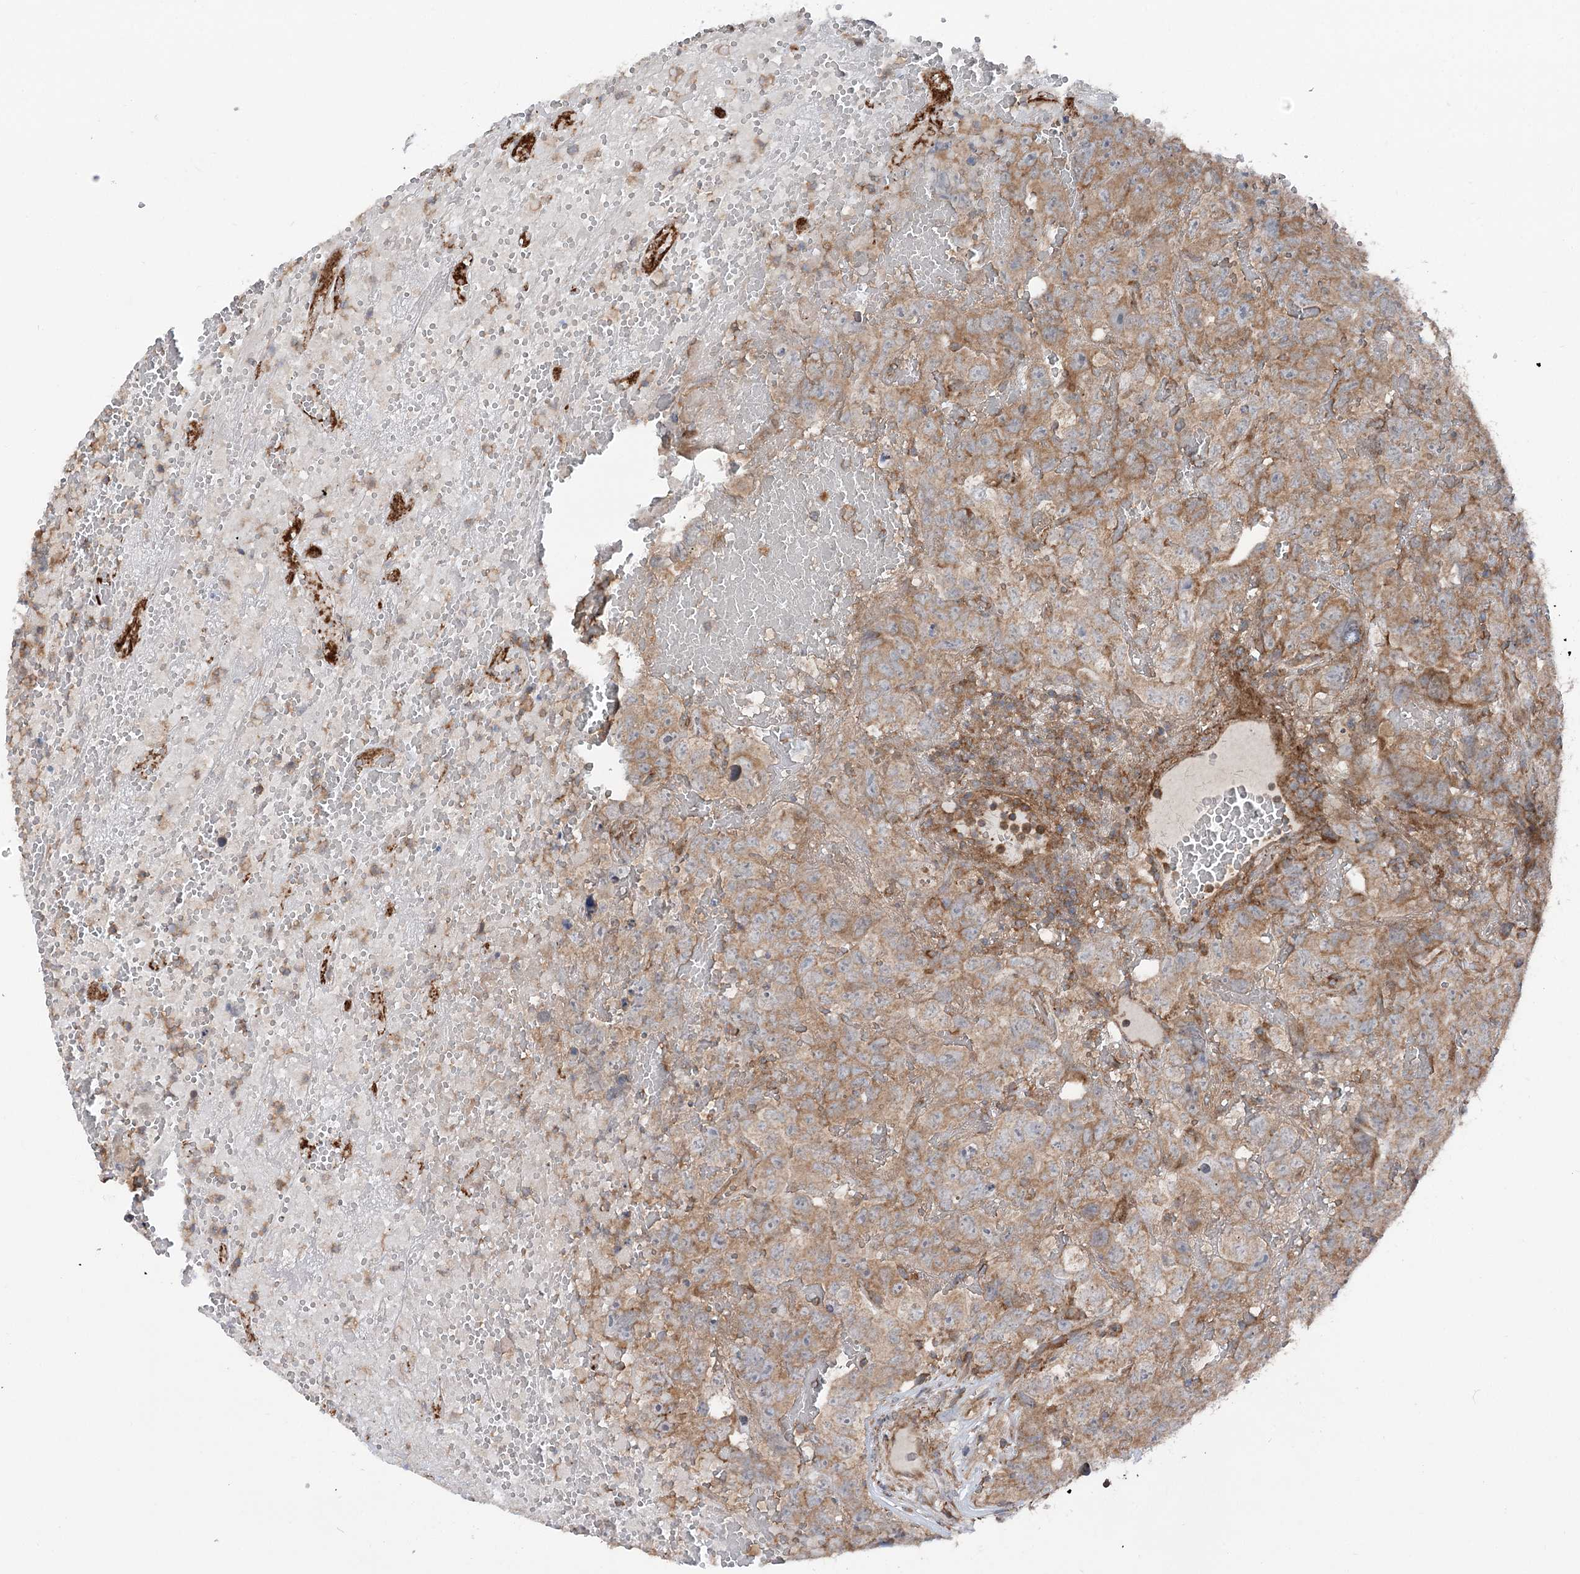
{"staining": {"intensity": "moderate", "quantity": "25%-75%", "location": "cytoplasmic/membranous"}, "tissue": "testis cancer", "cell_type": "Tumor cells", "image_type": "cancer", "snomed": [{"axis": "morphology", "description": "Carcinoma, Embryonal, NOS"}, {"axis": "topography", "description": "Testis"}], "caption": "Testis cancer (embryonal carcinoma) stained with a brown dye displays moderate cytoplasmic/membranous positive positivity in about 25%-75% of tumor cells.", "gene": "PPP1R21", "patient": {"sex": "male", "age": 45}}